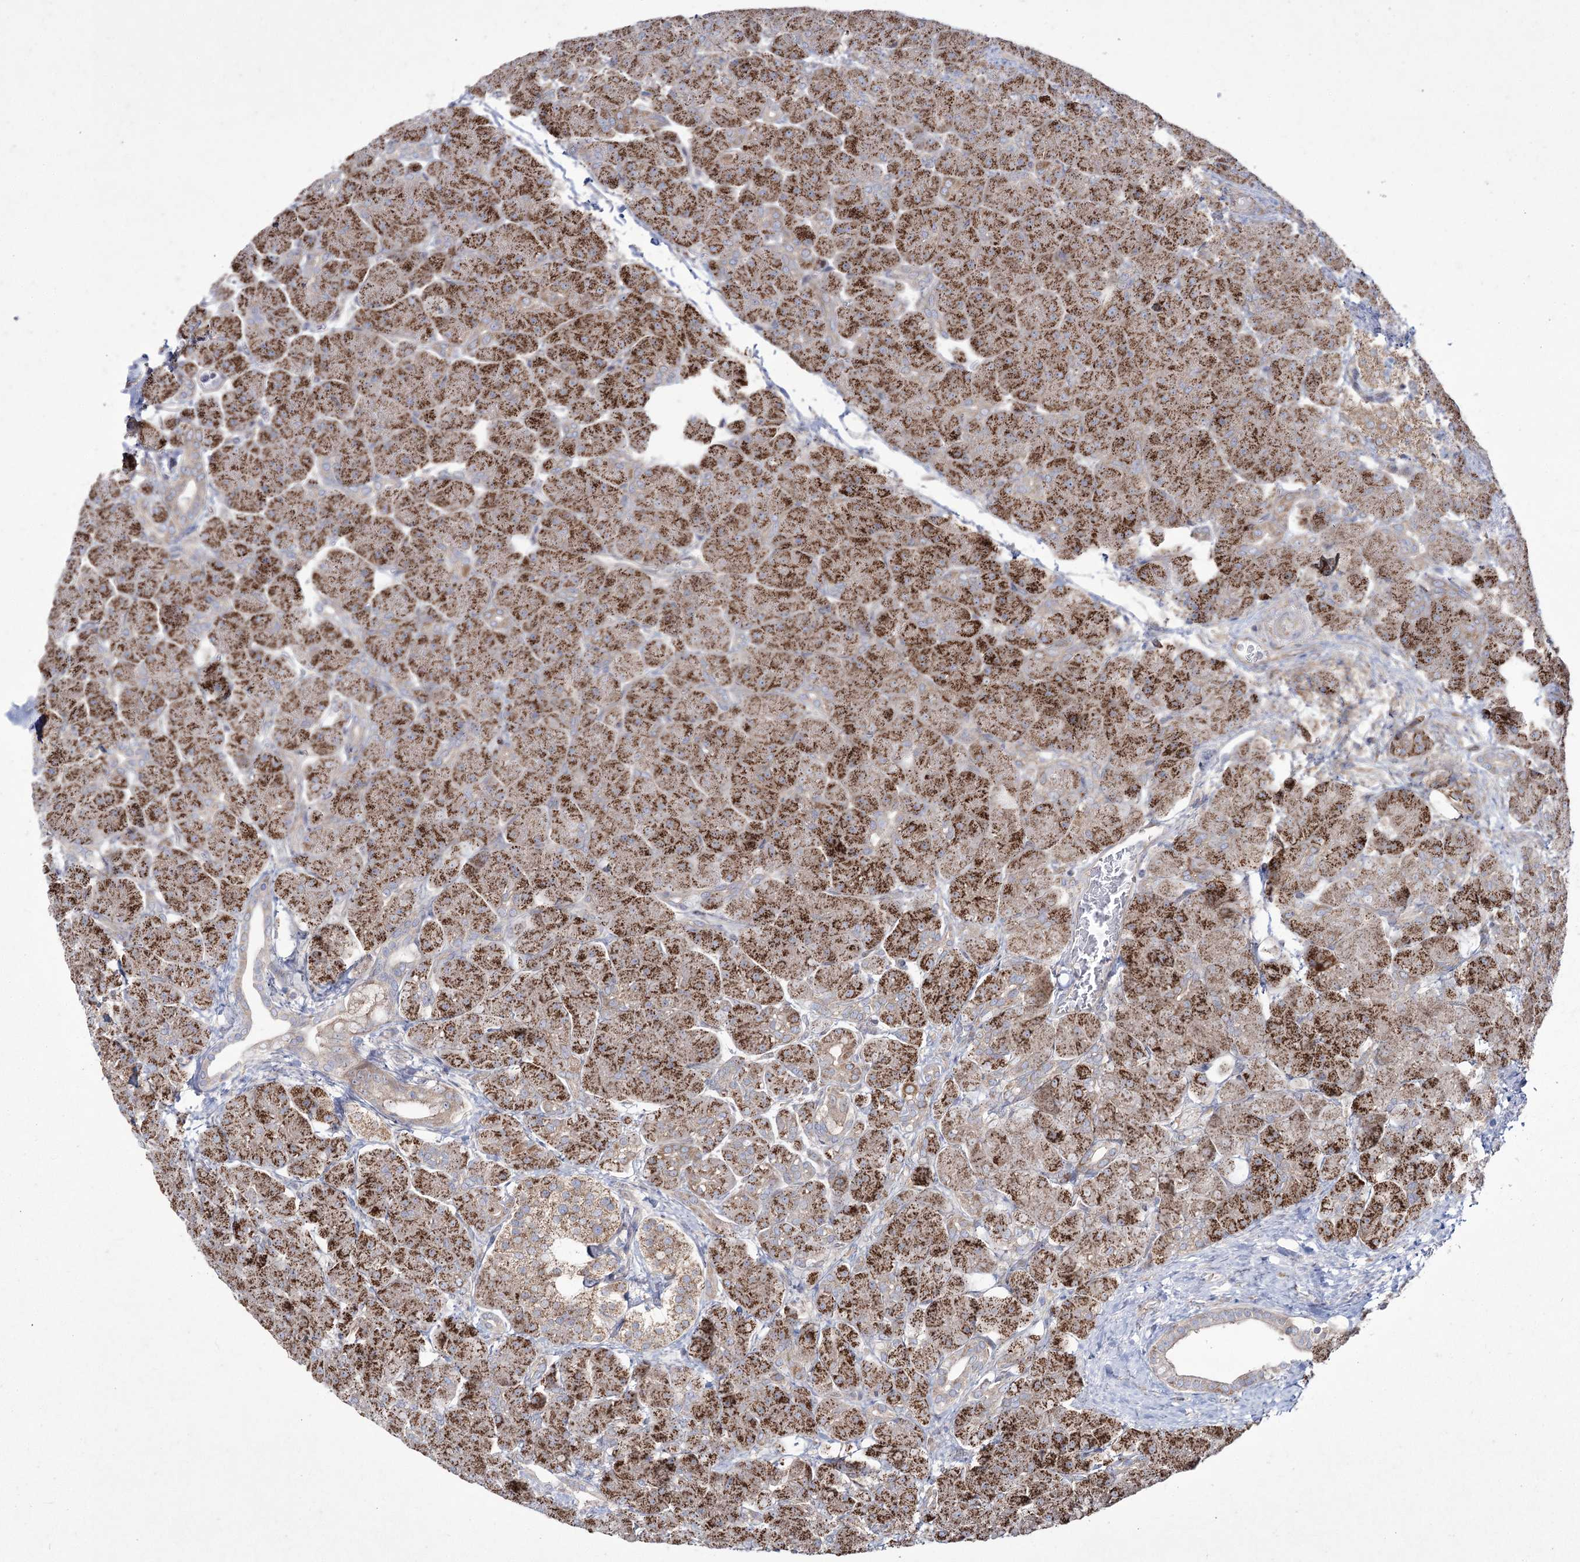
{"staining": {"intensity": "strong", "quantity": ">75%", "location": "cytoplasmic/membranous"}, "tissue": "pancreas", "cell_type": "Exocrine glandular cells", "image_type": "normal", "snomed": [{"axis": "morphology", "description": "Normal tissue, NOS"}, {"axis": "topography", "description": "Pancreas"}], "caption": "Immunohistochemistry photomicrograph of normal pancreas: human pancreas stained using immunohistochemistry reveals high levels of strong protein expression localized specifically in the cytoplasmic/membranous of exocrine glandular cells, appearing as a cytoplasmic/membranous brown color.", "gene": "SH3TC1", "patient": {"sex": "male", "age": 66}}